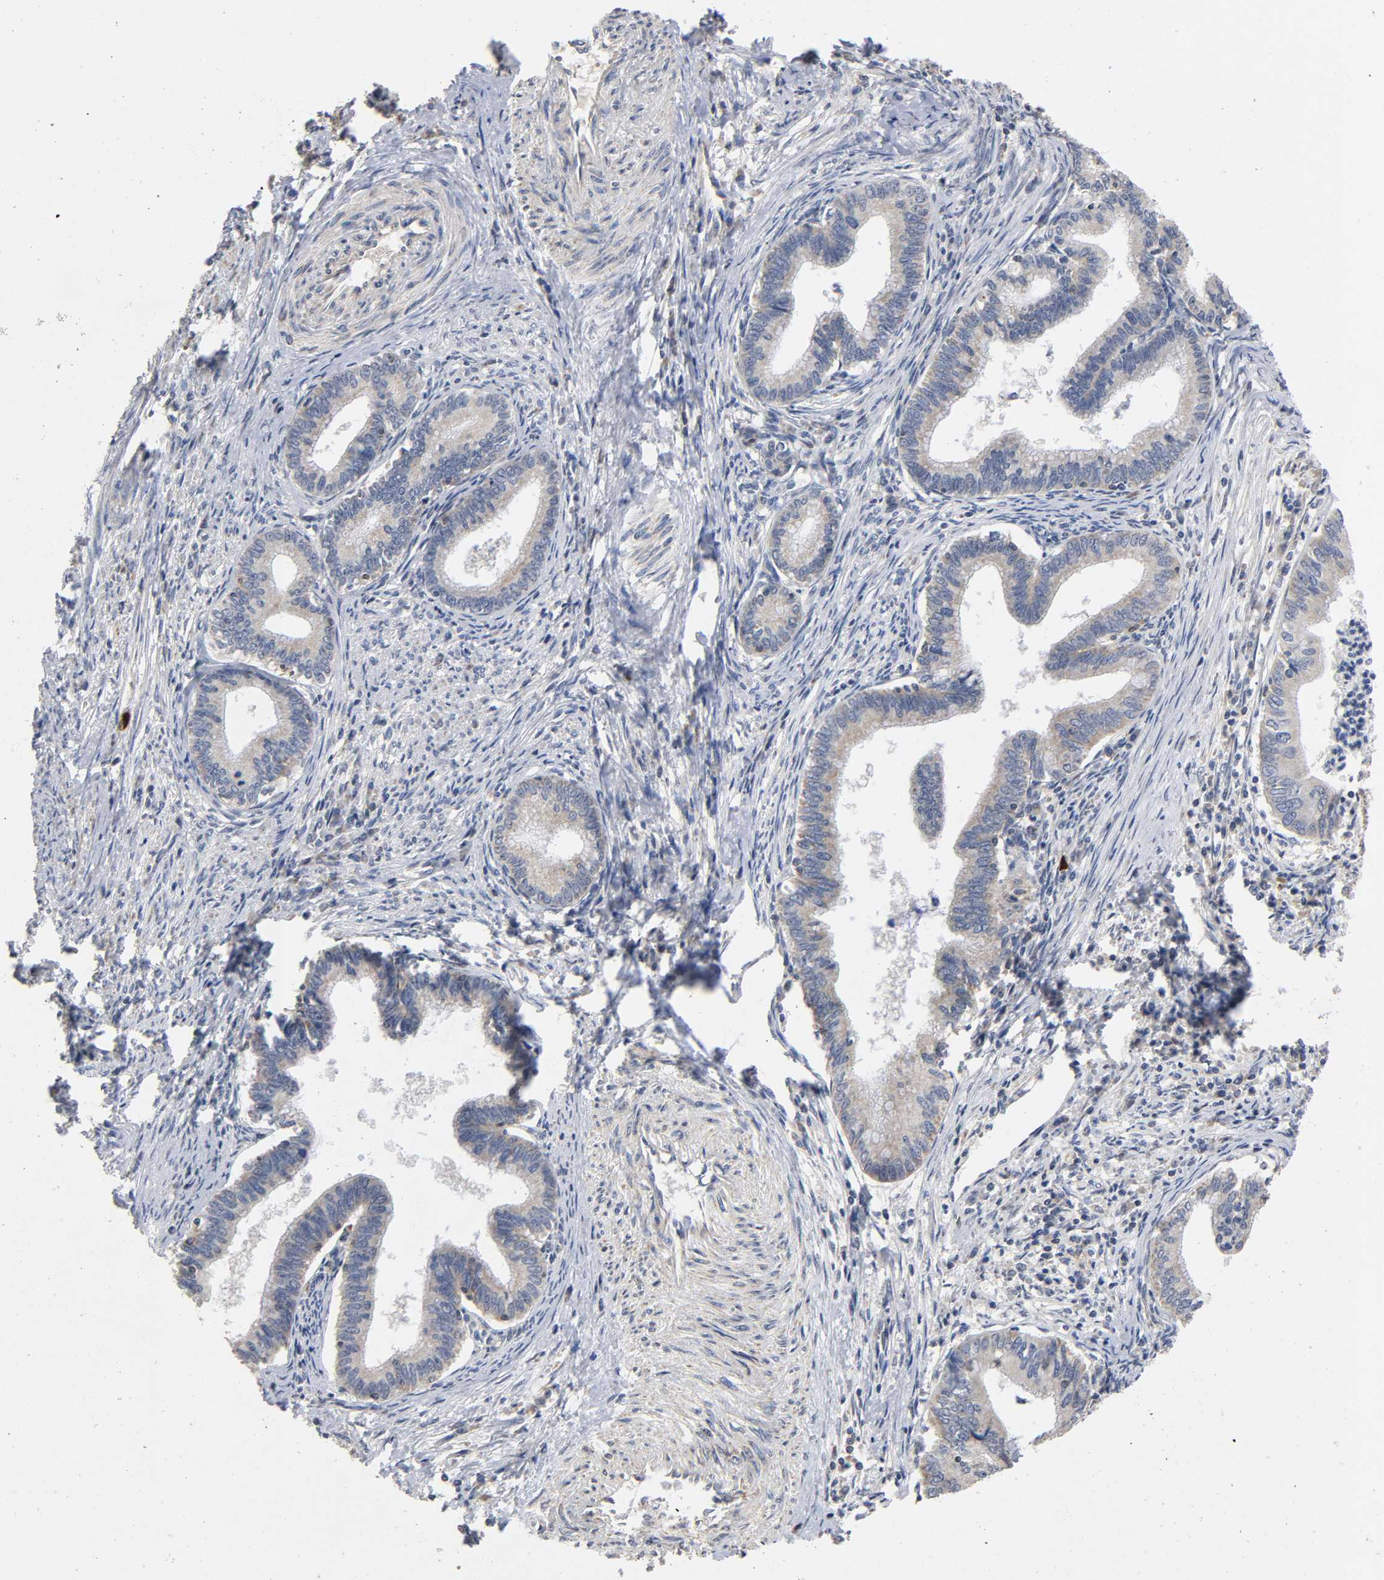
{"staining": {"intensity": "weak", "quantity": ">75%", "location": "cytoplasmic/membranous"}, "tissue": "cervical cancer", "cell_type": "Tumor cells", "image_type": "cancer", "snomed": [{"axis": "morphology", "description": "Adenocarcinoma, NOS"}, {"axis": "topography", "description": "Cervix"}], "caption": "This histopathology image exhibits immunohistochemistry staining of adenocarcinoma (cervical), with low weak cytoplasmic/membranous positivity in about >75% of tumor cells.", "gene": "SYT16", "patient": {"sex": "female", "age": 36}}